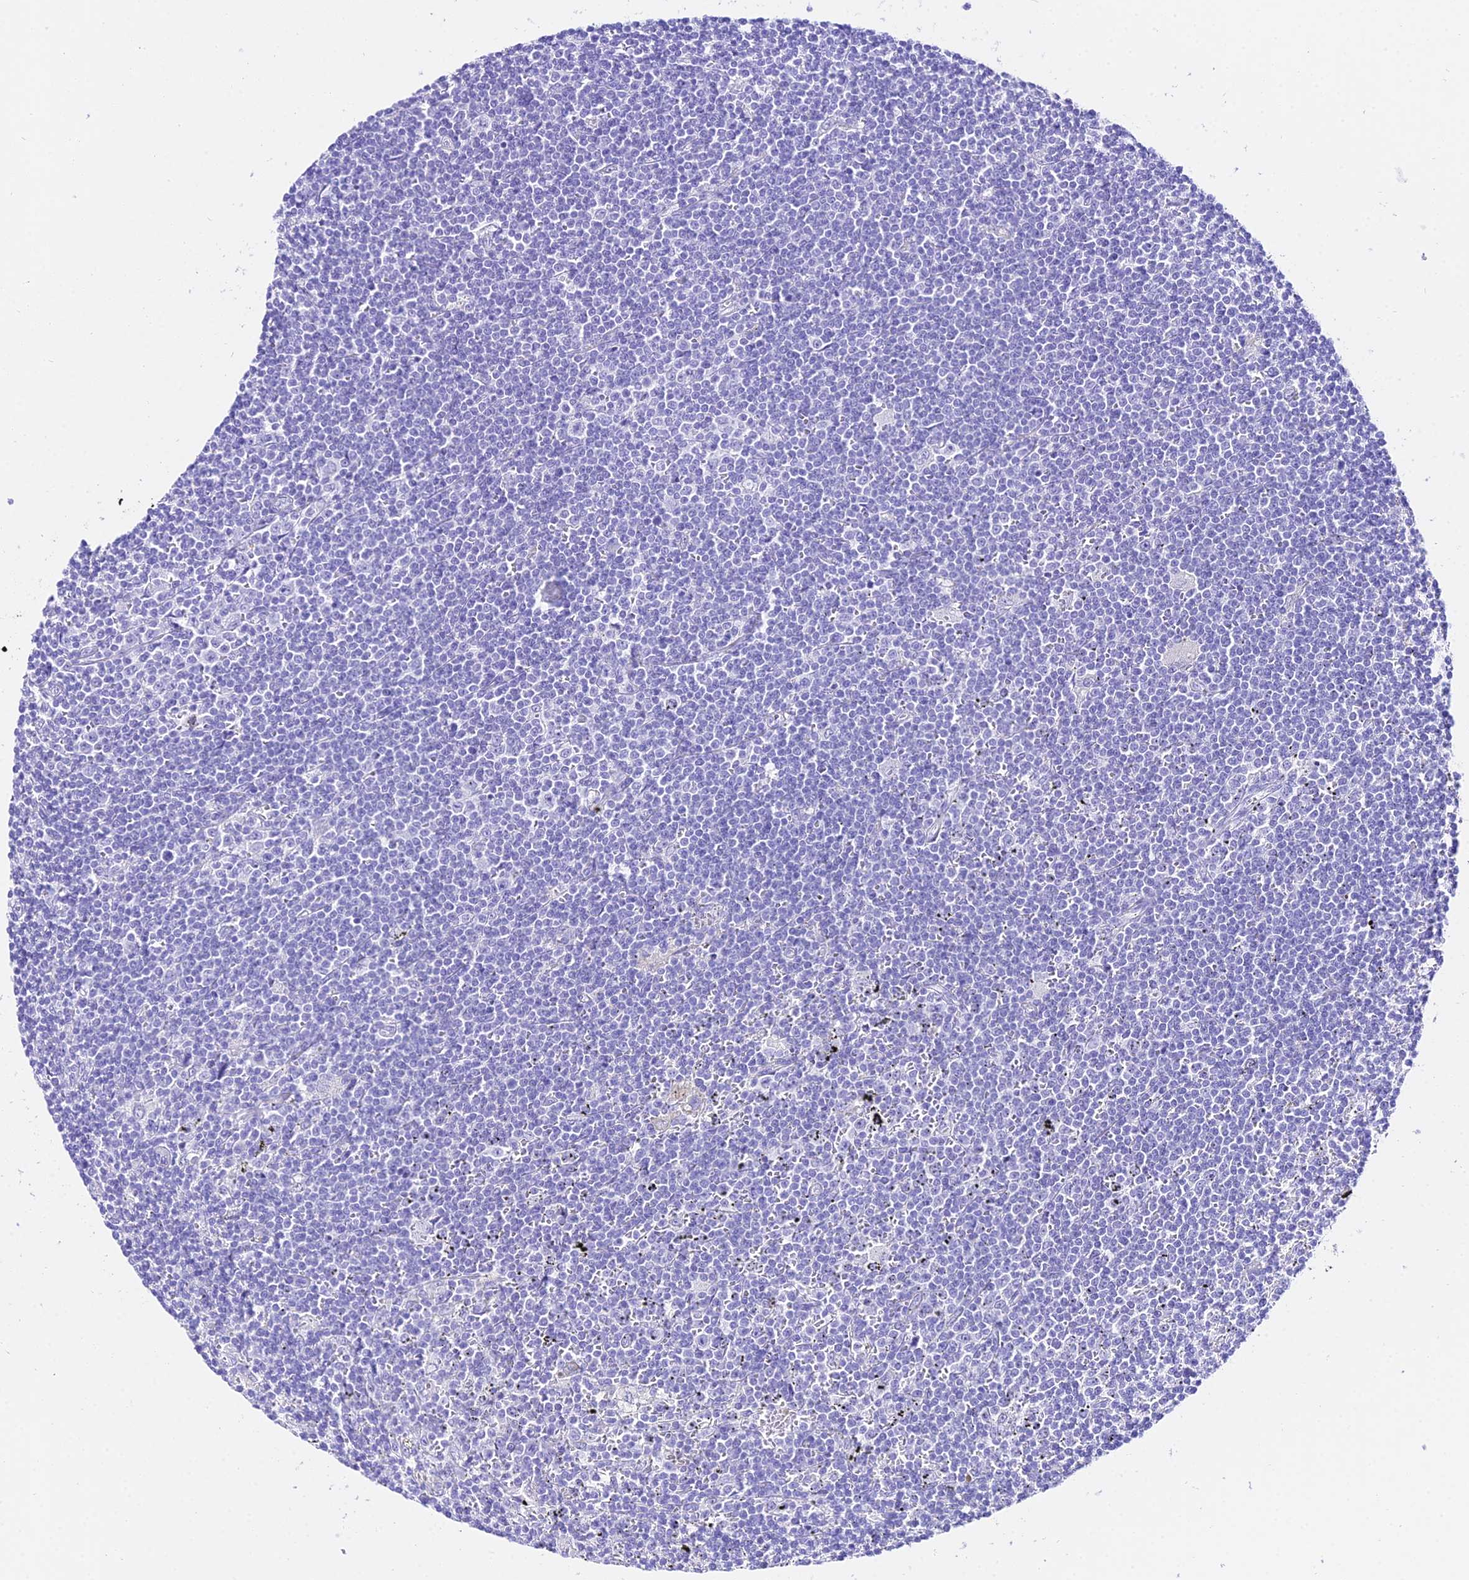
{"staining": {"intensity": "negative", "quantity": "none", "location": "none"}, "tissue": "lymphoma", "cell_type": "Tumor cells", "image_type": "cancer", "snomed": [{"axis": "morphology", "description": "Malignant lymphoma, non-Hodgkin's type, Low grade"}, {"axis": "topography", "description": "Spleen"}], "caption": "Malignant lymphoma, non-Hodgkin's type (low-grade) was stained to show a protein in brown. There is no significant positivity in tumor cells.", "gene": "TRMT44", "patient": {"sex": "male", "age": 76}}